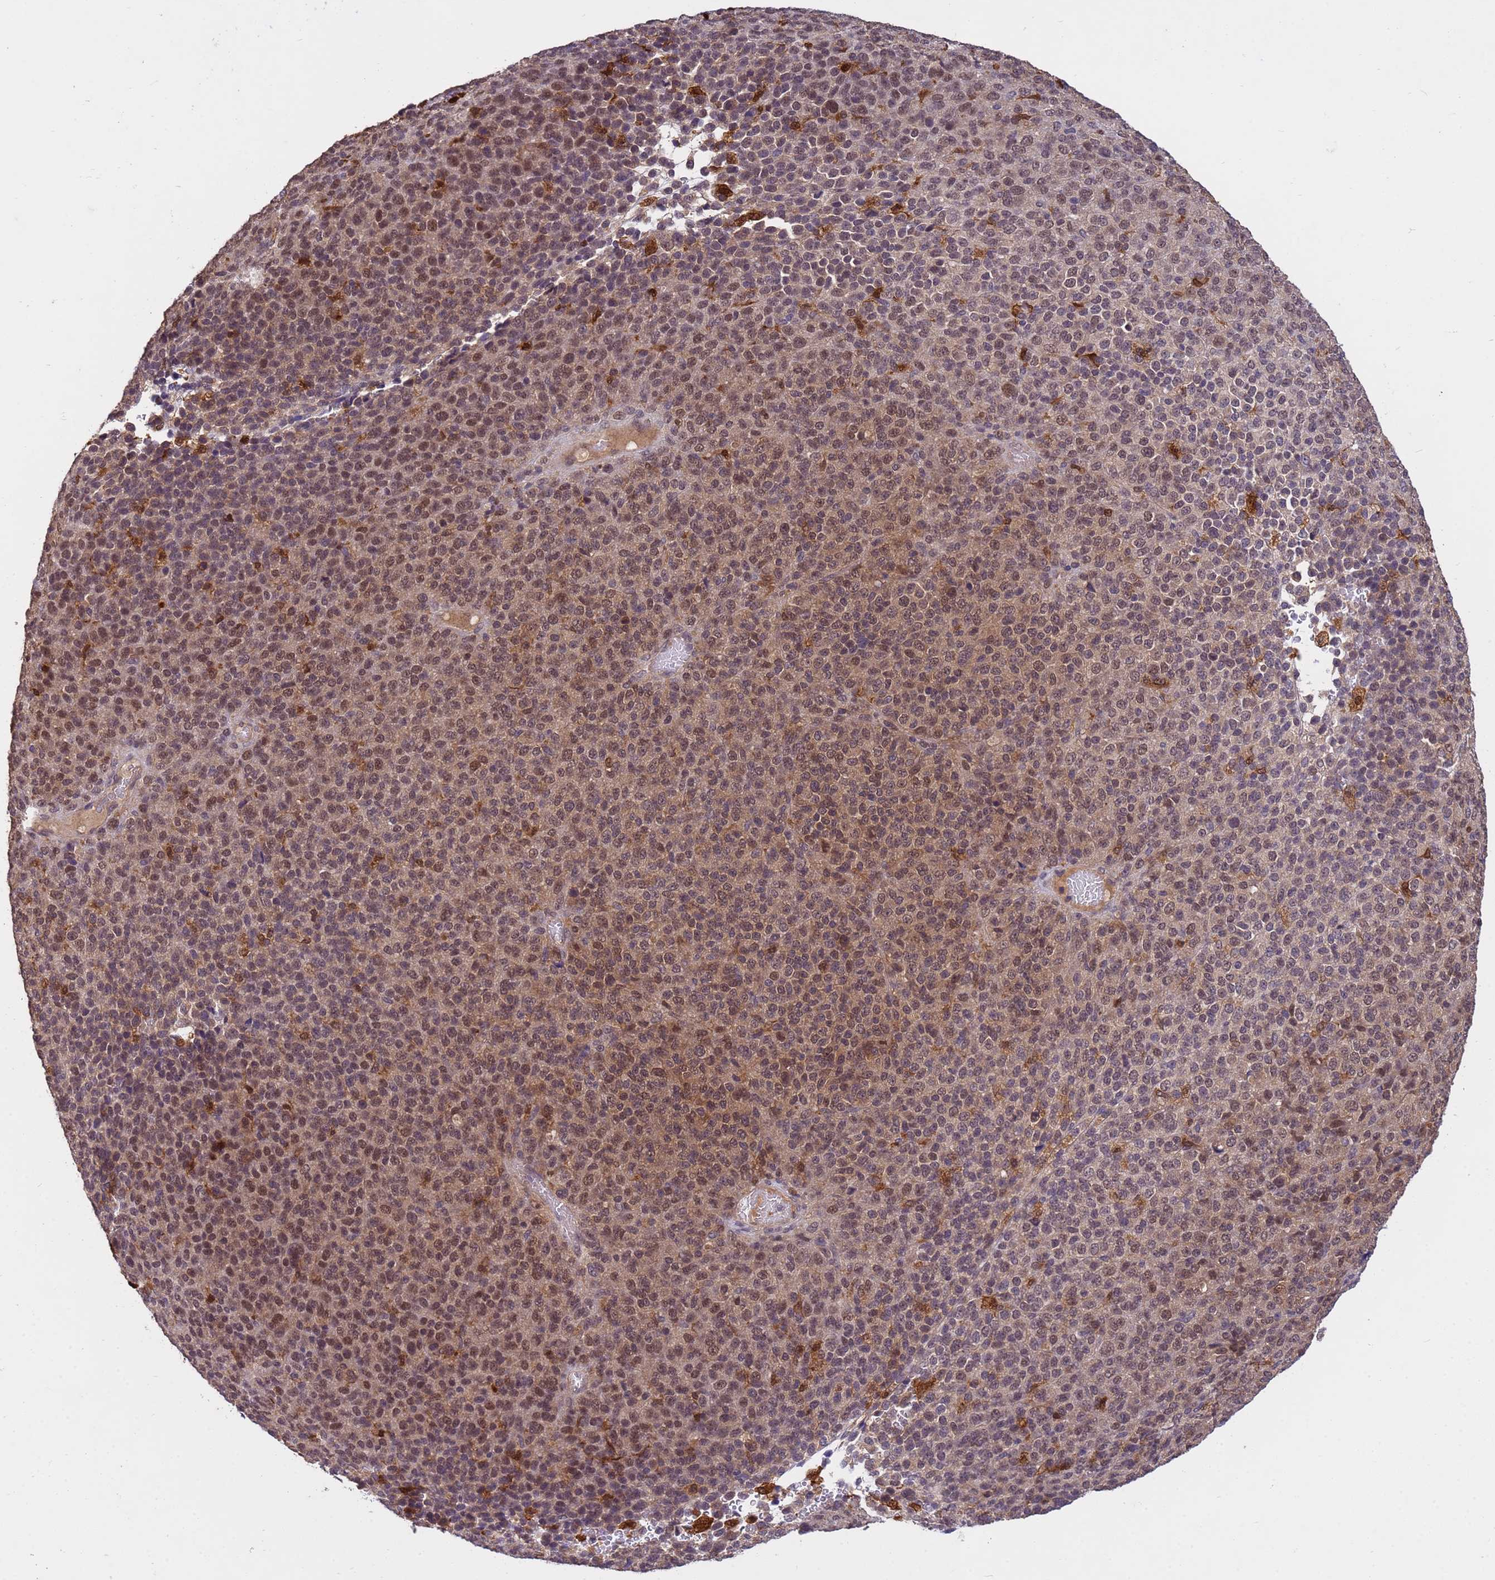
{"staining": {"intensity": "moderate", "quantity": ">75%", "location": "cytoplasmic/membranous,nuclear"}, "tissue": "melanoma", "cell_type": "Tumor cells", "image_type": "cancer", "snomed": [{"axis": "morphology", "description": "Malignant melanoma, Metastatic site"}, {"axis": "topography", "description": "Brain"}], "caption": "Malignant melanoma (metastatic site) was stained to show a protein in brown. There is medium levels of moderate cytoplasmic/membranous and nuclear staining in about >75% of tumor cells. The protein is stained brown, and the nuclei are stained in blue (DAB (3,3'-diaminobenzidine) IHC with brightfield microscopy, high magnification).", "gene": "NPEPPS", "patient": {"sex": "female", "age": 56}}